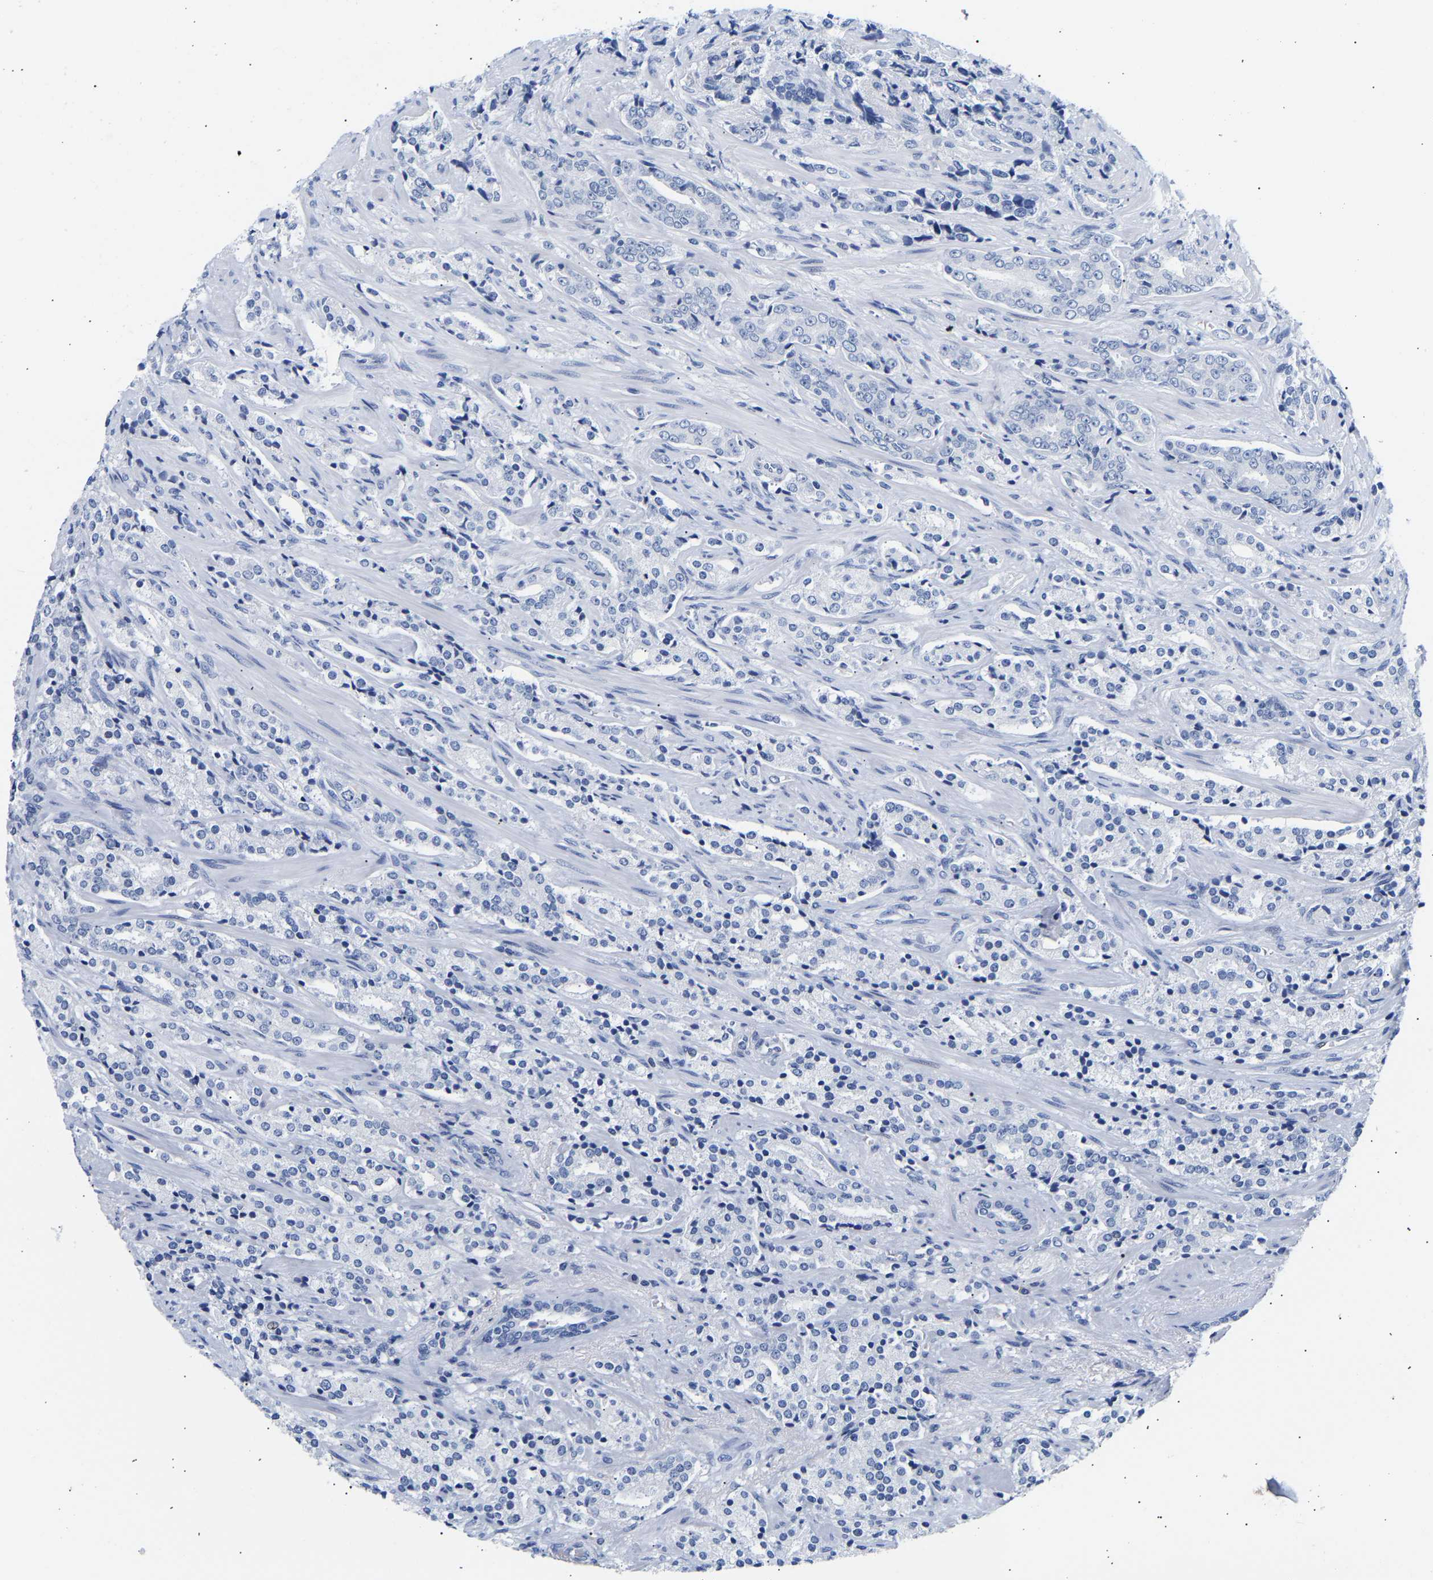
{"staining": {"intensity": "negative", "quantity": "none", "location": "none"}, "tissue": "prostate cancer", "cell_type": "Tumor cells", "image_type": "cancer", "snomed": [{"axis": "morphology", "description": "Adenocarcinoma, High grade"}, {"axis": "topography", "description": "Prostate"}], "caption": "Human prostate adenocarcinoma (high-grade) stained for a protein using IHC demonstrates no staining in tumor cells.", "gene": "SPINK2", "patient": {"sex": "male", "age": 71}}